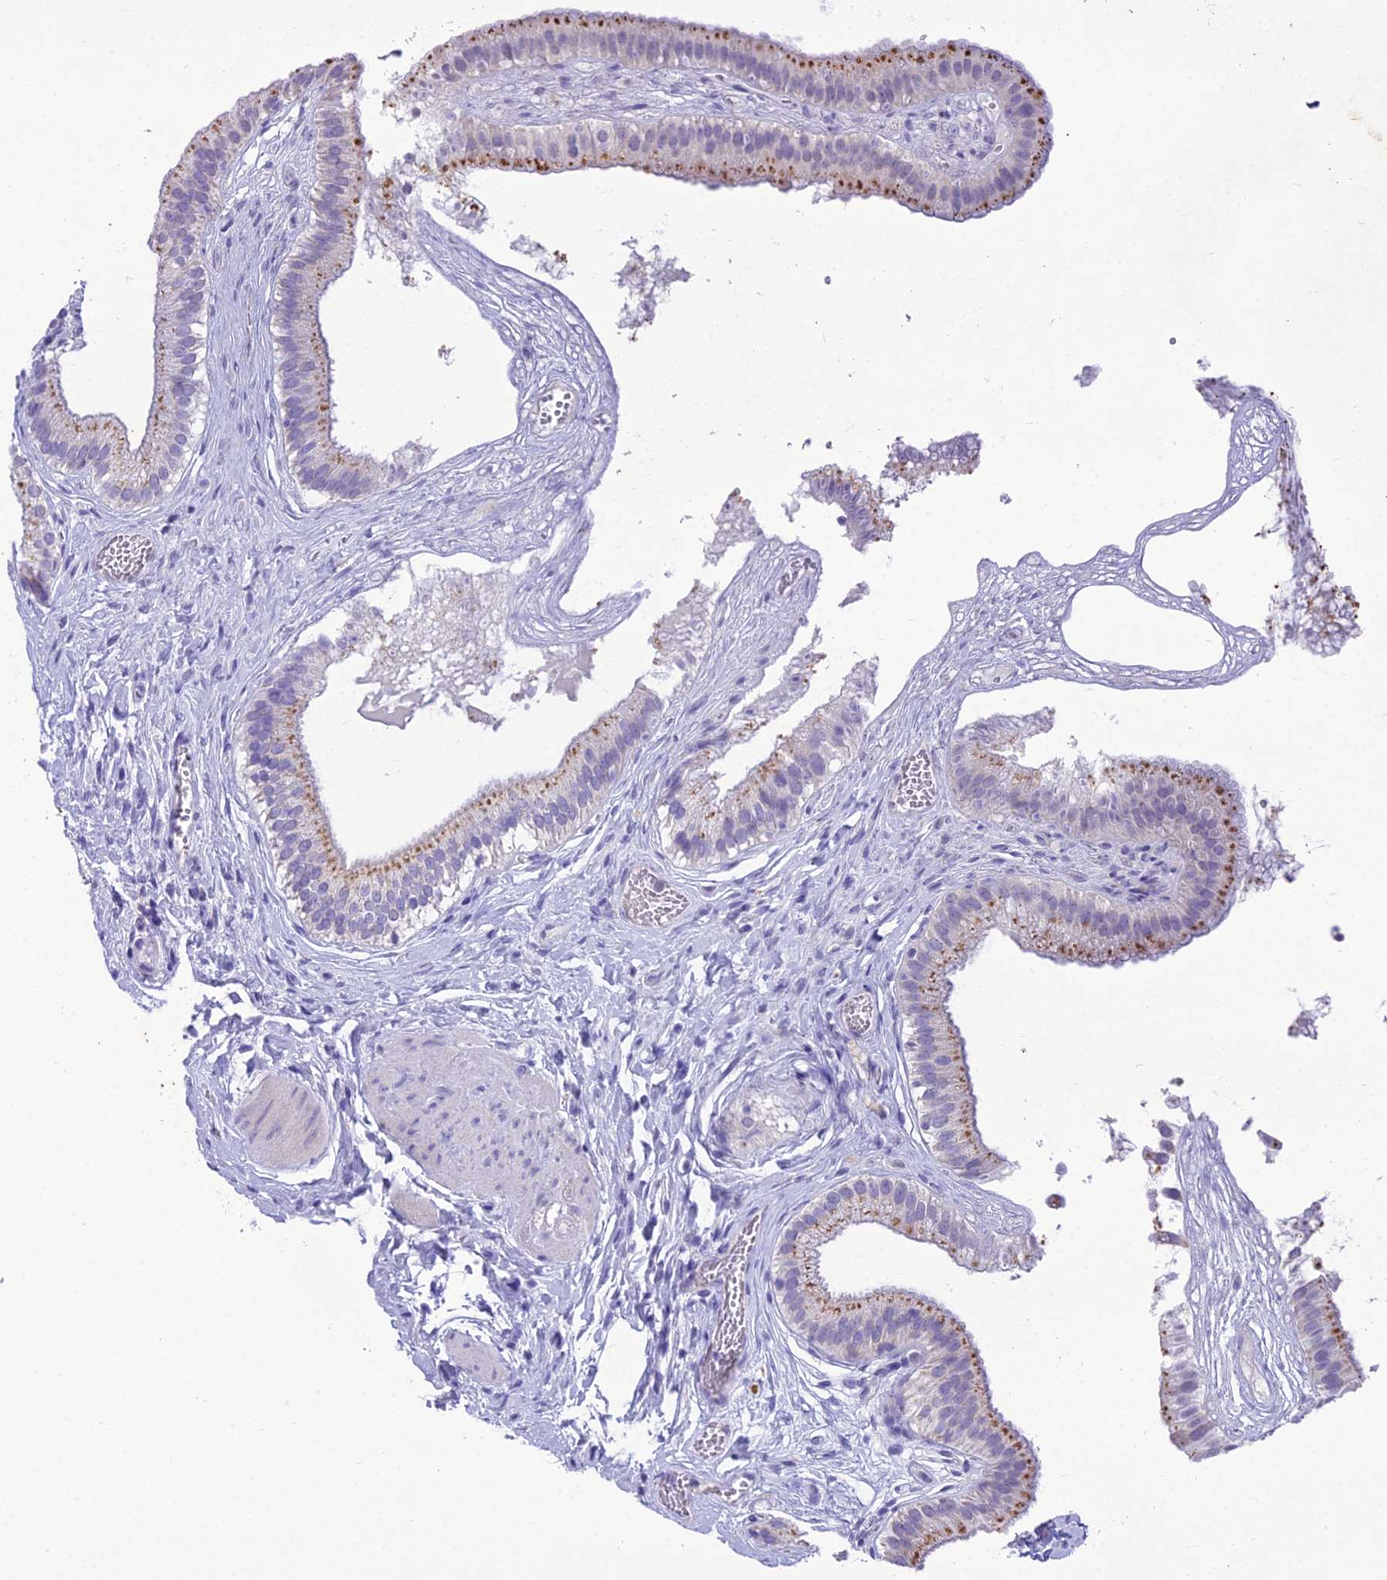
{"staining": {"intensity": "moderate", "quantity": "25%-75%", "location": "cytoplasmic/membranous"}, "tissue": "gallbladder", "cell_type": "Glandular cells", "image_type": "normal", "snomed": [{"axis": "morphology", "description": "Normal tissue, NOS"}, {"axis": "topography", "description": "Gallbladder"}], "caption": "Immunohistochemistry of benign human gallbladder displays medium levels of moderate cytoplasmic/membranous staining in about 25%-75% of glandular cells.", "gene": "MIIP", "patient": {"sex": "female", "age": 54}}